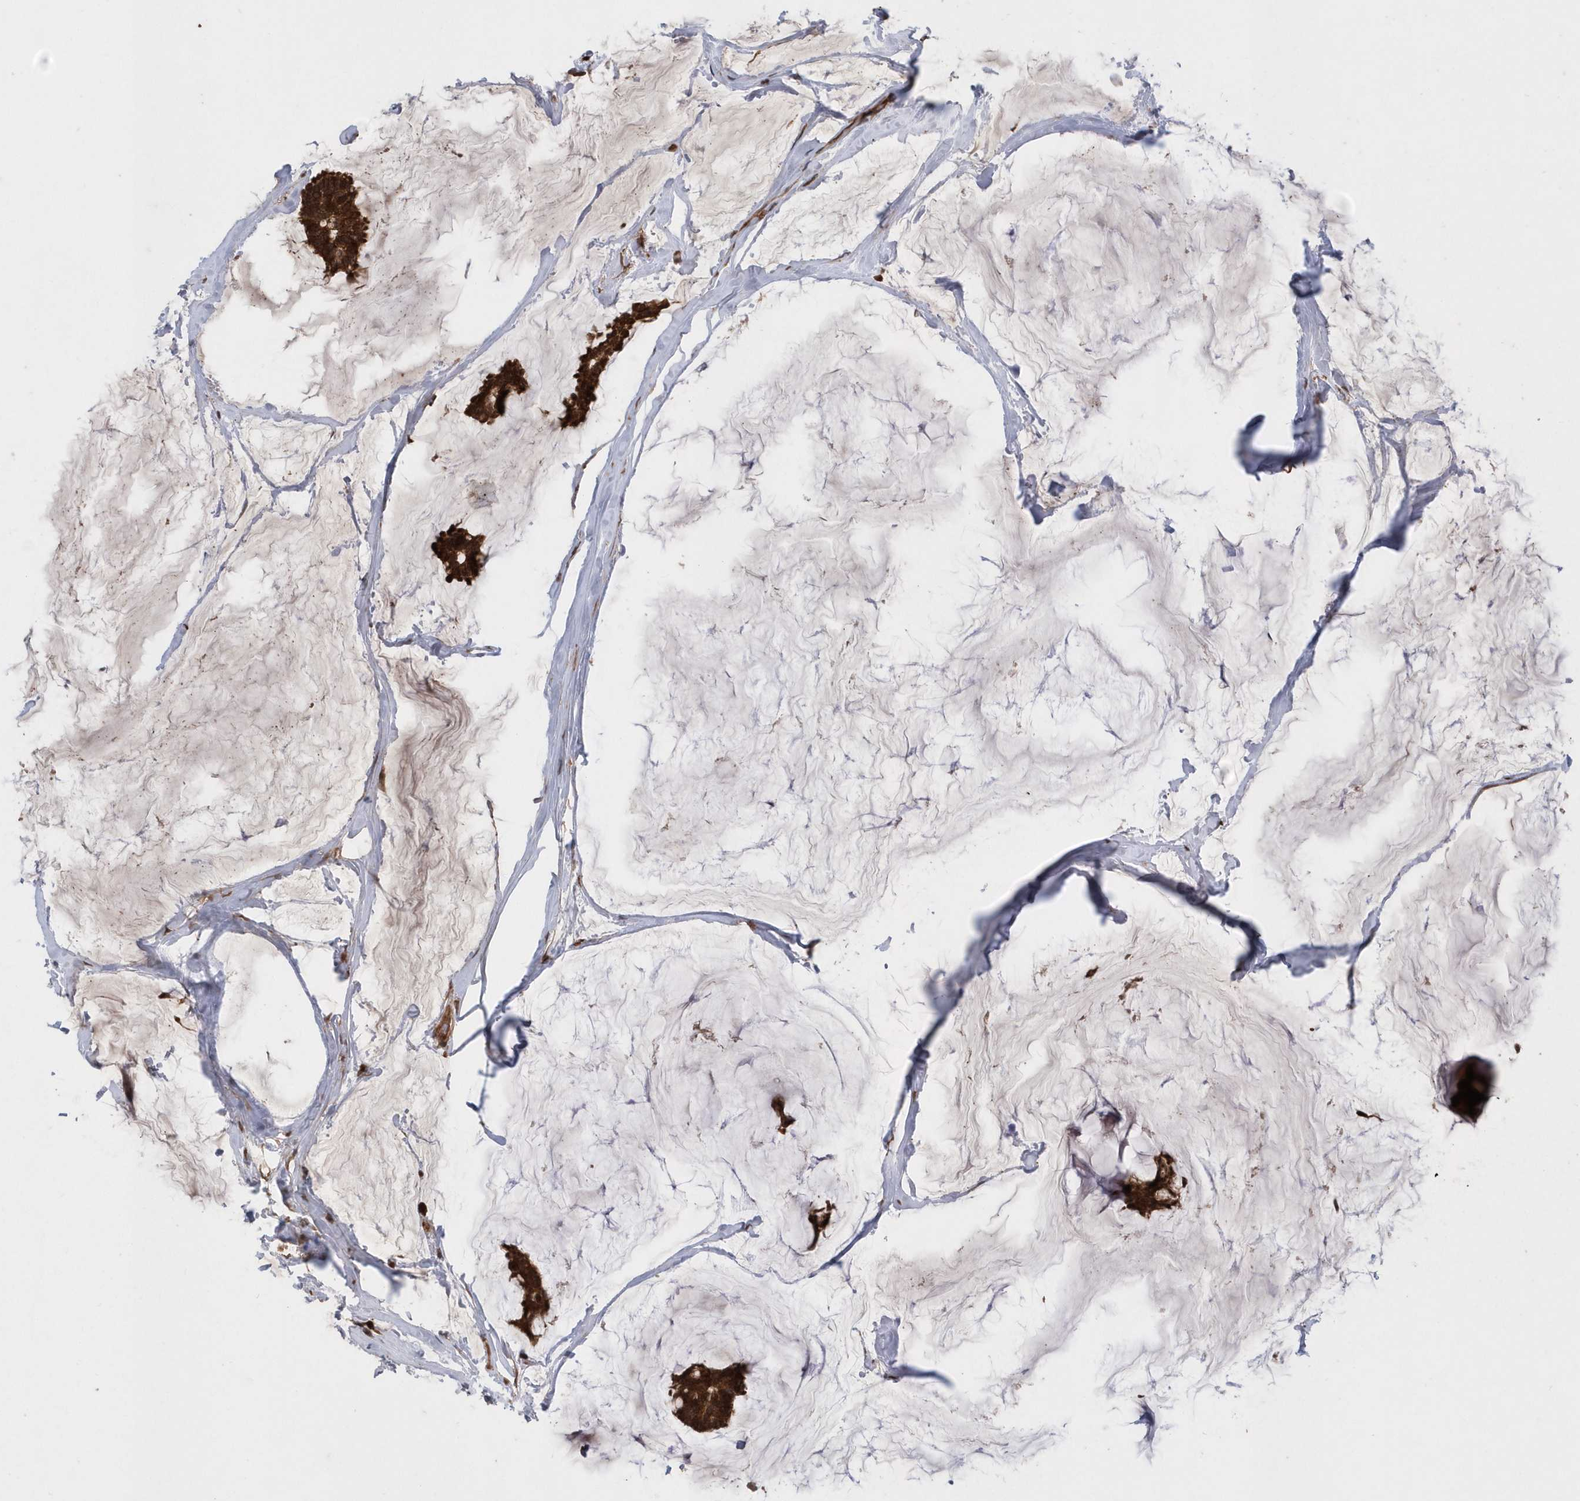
{"staining": {"intensity": "strong", "quantity": ">75%", "location": "cytoplasmic/membranous"}, "tissue": "breast cancer", "cell_type": "Tumor cells", "image_type": "cancer", "snomed": [{"axis": "morphology", "description": "Duct carcinoma"}, {"axis": "topography", "description": "Breast"}], "caption": "This is an image of immunohistochemistry (IHC) staining of intraductal carcinoma (breast), which shows strong staining in the cytoplasmic/membranous of tumor cells.", "gene": "WASHC5", "patient": {"sex": "female", "age": 93}}